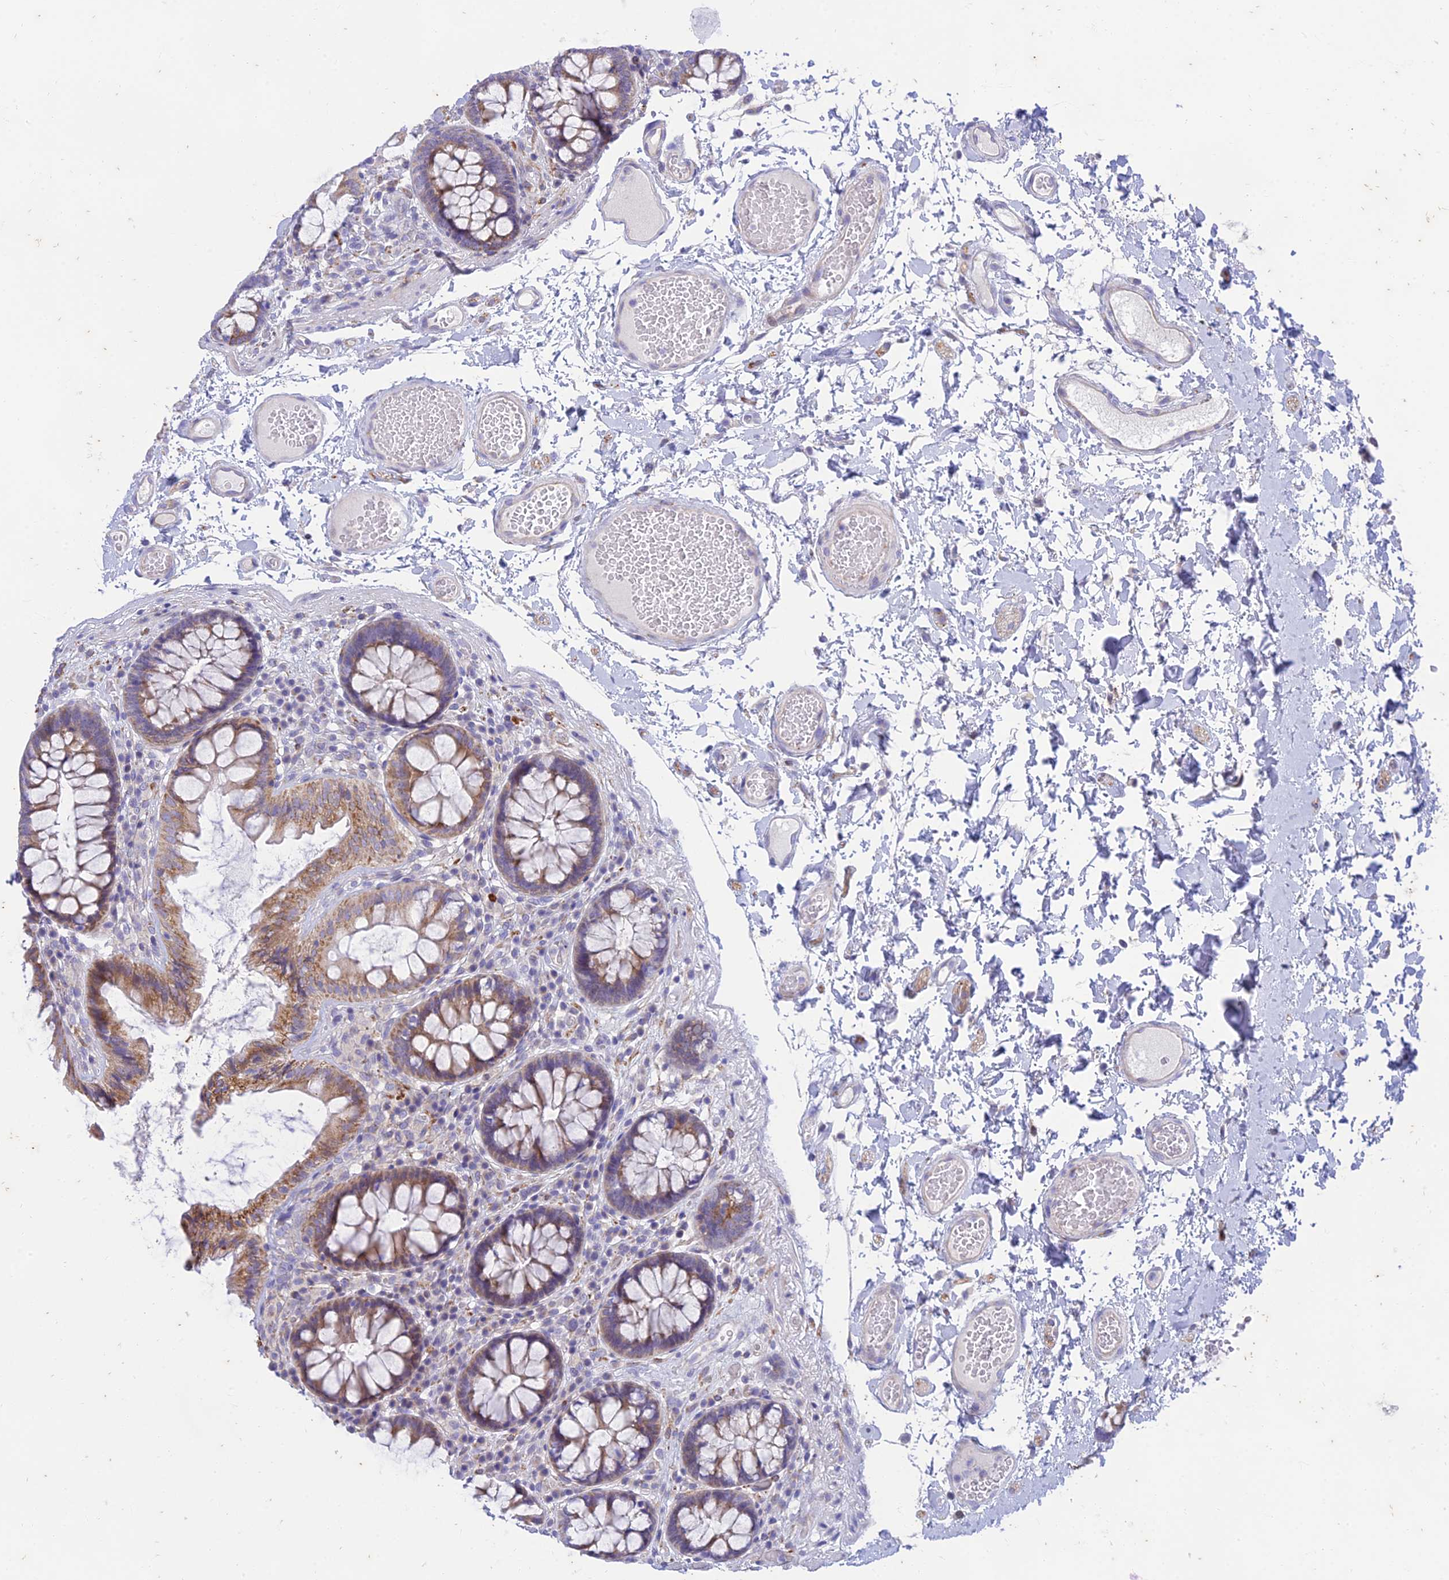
{"staining": {"intensity": "weak", "quantity": "25%-75%", "location": "cytoplasmic/membranous"}, "tissue": "colon", "cell_type": "Endothelial cells", "image_type": "normal", "snomed": [{"axis": "morphology", "description": "Normal tissue, NOS"}, {"axis": "topography", "description": "Colon"}], "caption": "Weak cytoplasmic/membranous protein expression is present in approximately 25%-75% of endothelial cells in colon.", "gene": "PTCD2", "patient": {"sex": "male", "age": 84}}